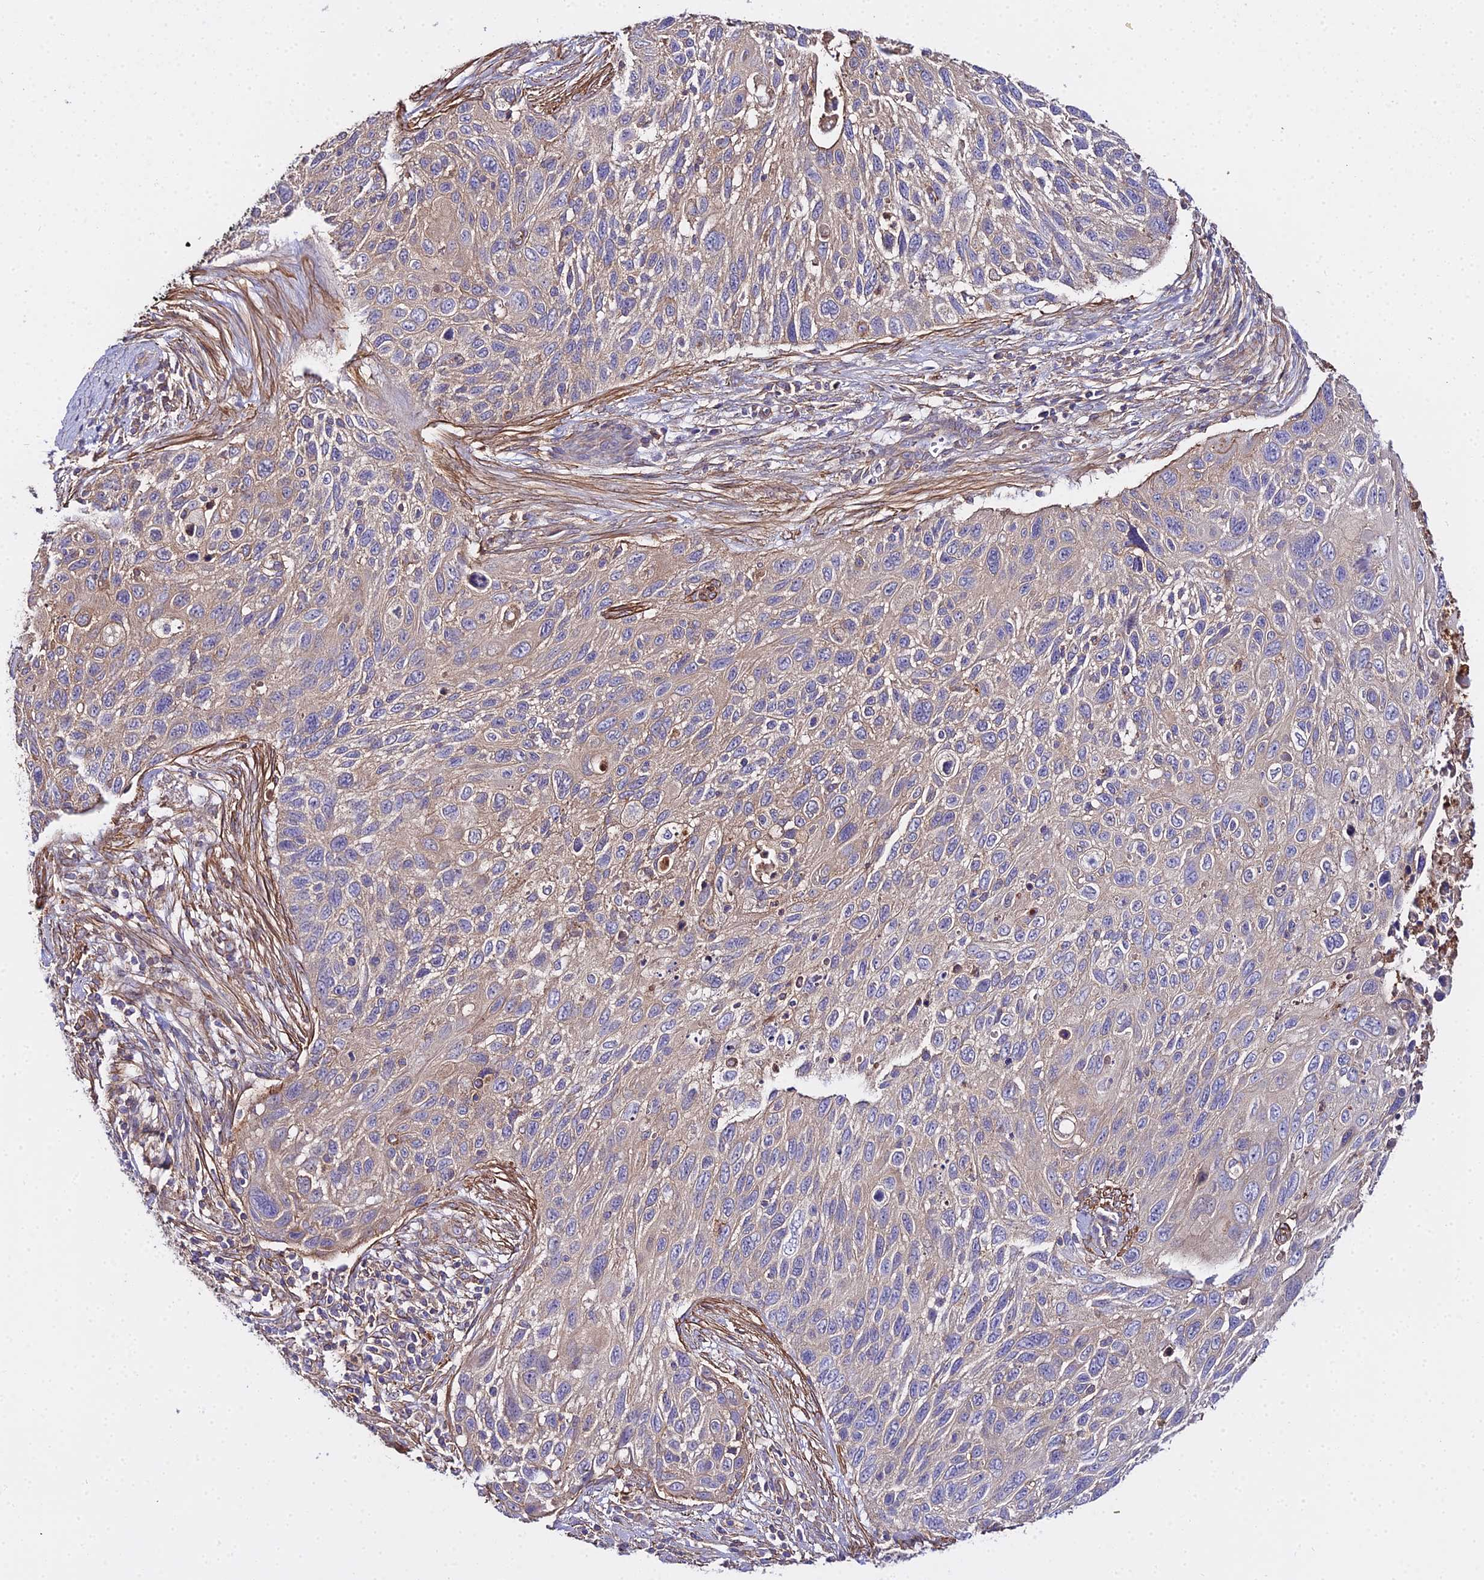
{"staining": {"intensity": "weak", "quantity": "25%-75%", "location": "cytoplasmic/membranous"}, "tissue": "cervical cancer", "cell_type": "Tumor cells", "image_type": "cancer", "snomed": [{"axis": "morphology", "description": "Squamous cell carcinoma, NOS"}, {"axis": "topography", "description": "Cervix"}], "caption": "Immunohistochemistry photomicrograph of cervical cancer stained for a protein (brown), which exhibits low levels of weak cytoplasmic/membranous positivity in about 25%-75% of tumor cells.", "gene": "GLYAT", "patient": {"sex": "female", "age": 70}}